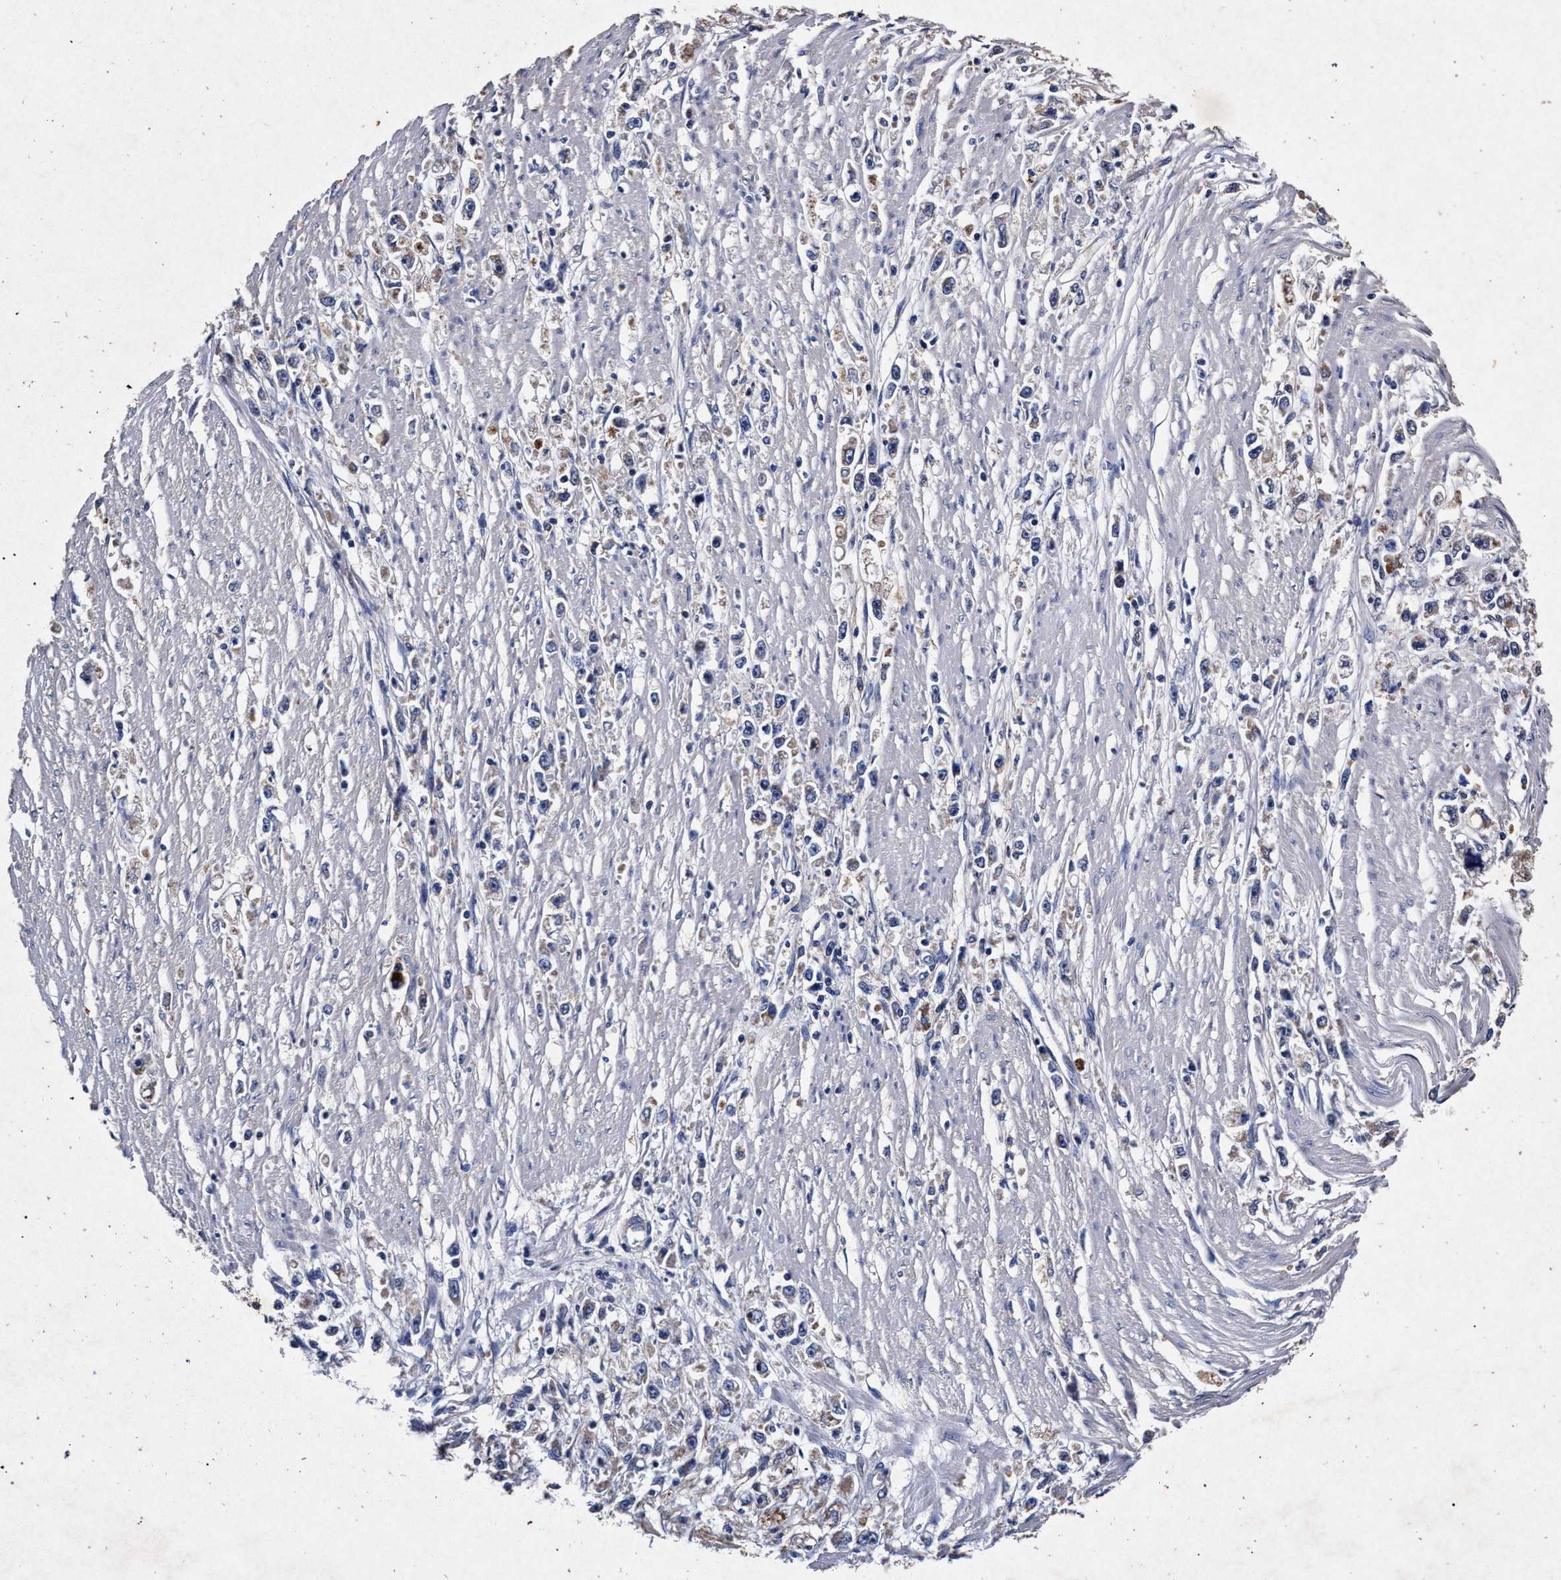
{"staining": {"intensity": "weak", "quantity": "<25%", "location": "cytoplasmic/membranous"}, "tissue": "stomach cancer", "cell_type": "Tumor cells", "image_type": "cancer", "snomed": [{"axis": "morphology", "description": "Adenocarcinoma, NOS"}, {"axis": "topography", "description": "Stomach"}], "caption": "The image displays no significant positivity in tumor cells of stomach cancer (adenocarcinoma).", "gene": "ATP1A2", "patient": {"sex": "female", "age": 59}}